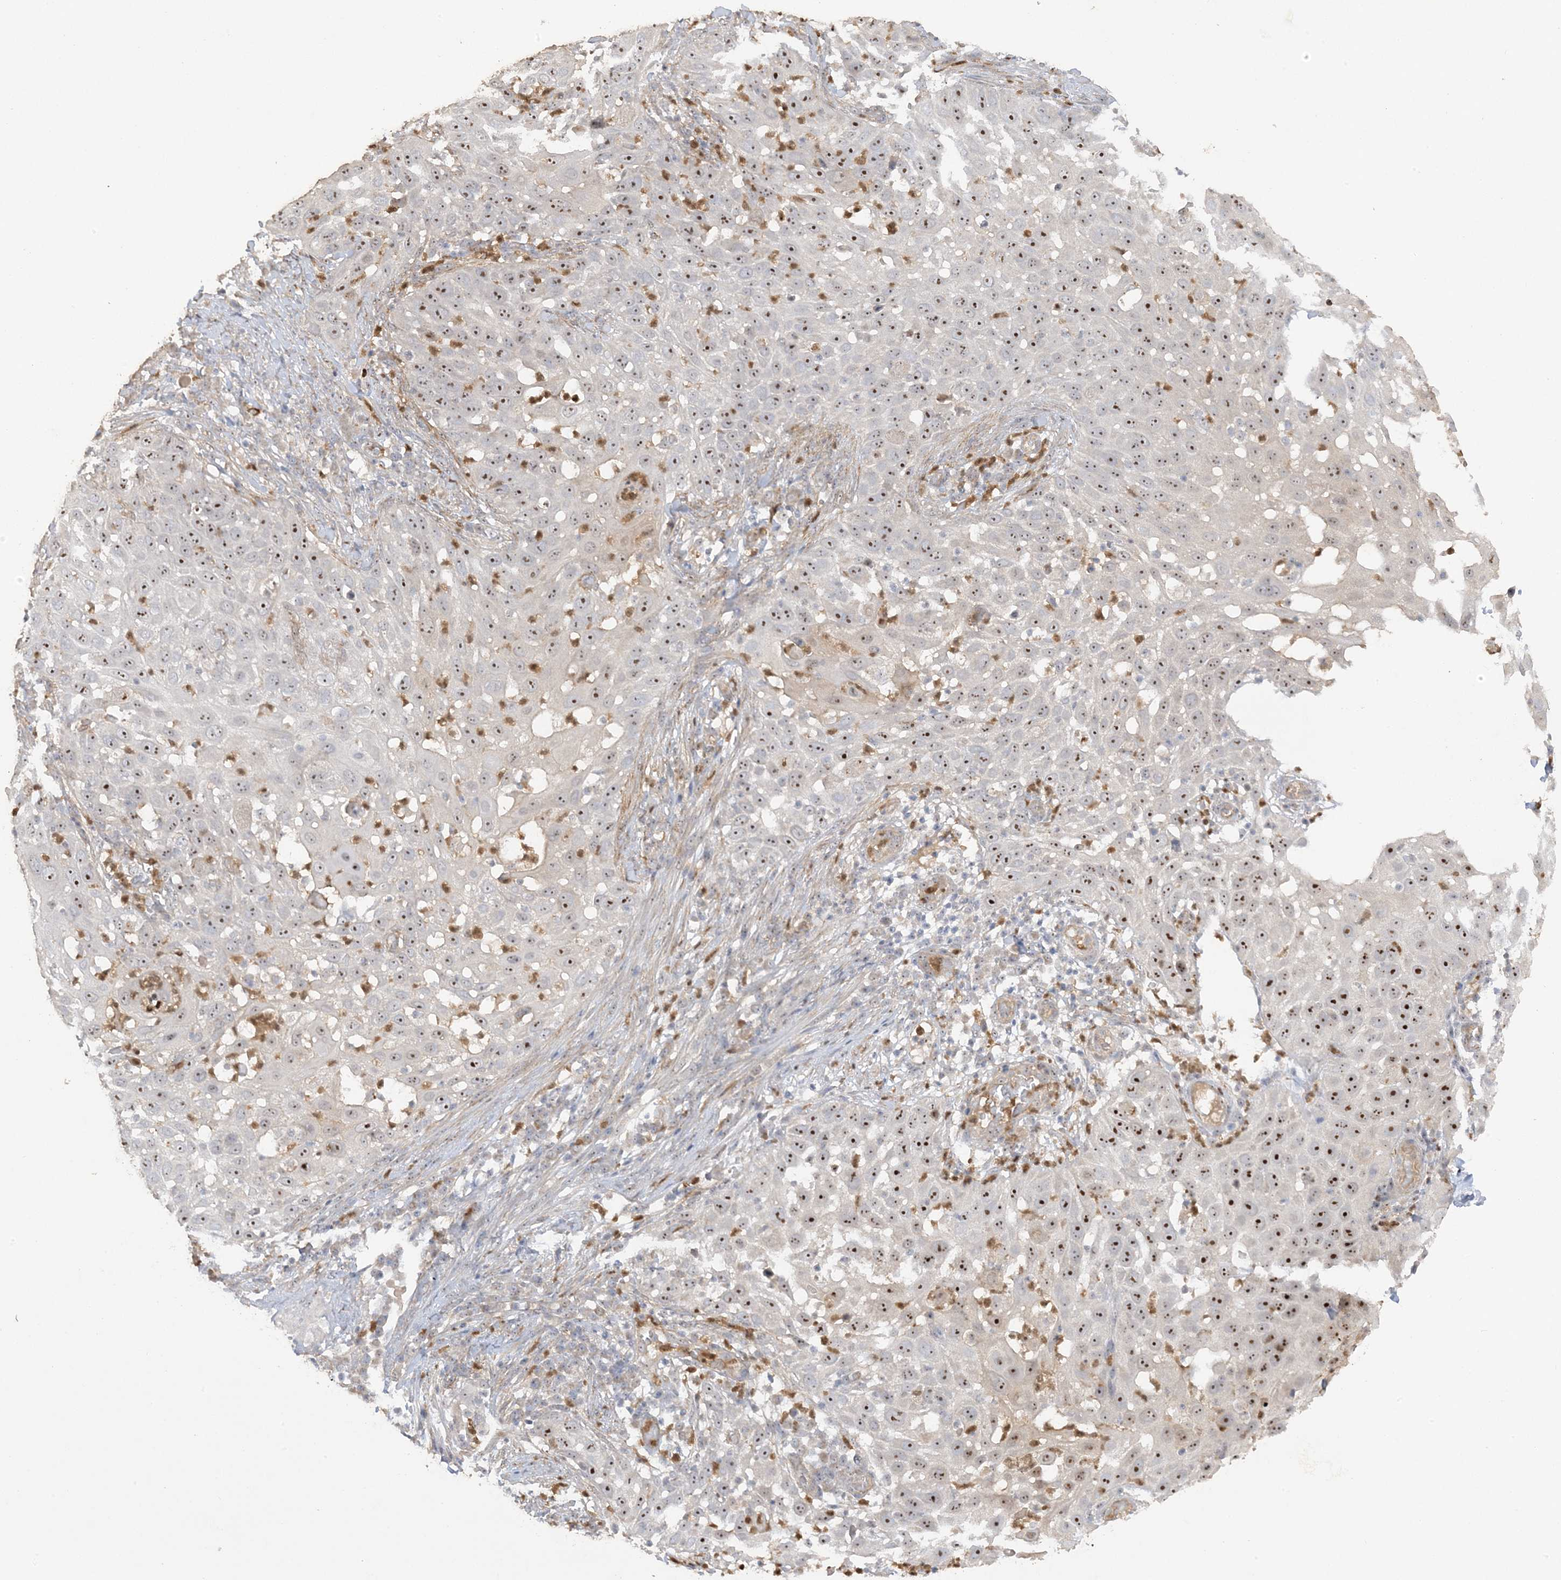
{"staining": {"intensity": "strong", "quantity": "25%-75%", "location": "nuclear"}, "tissue": "skin cancer", "cell_type": "Tumor cells", "image_type": "cancer", "snomed": [{"axis": "morphology", "description": "Squamous cell carcinoma, NOS"}, {"axis": "topography", "description": "Skin"}], "caption": "Immunohistochemical staining of human squamous cell carcinoma (skin) exhibits strong nuclear protein staining in approximately 25%-75% of tumor cells.", "gene": "DDX18", "patient": {"sex": "female", "age": 44}}